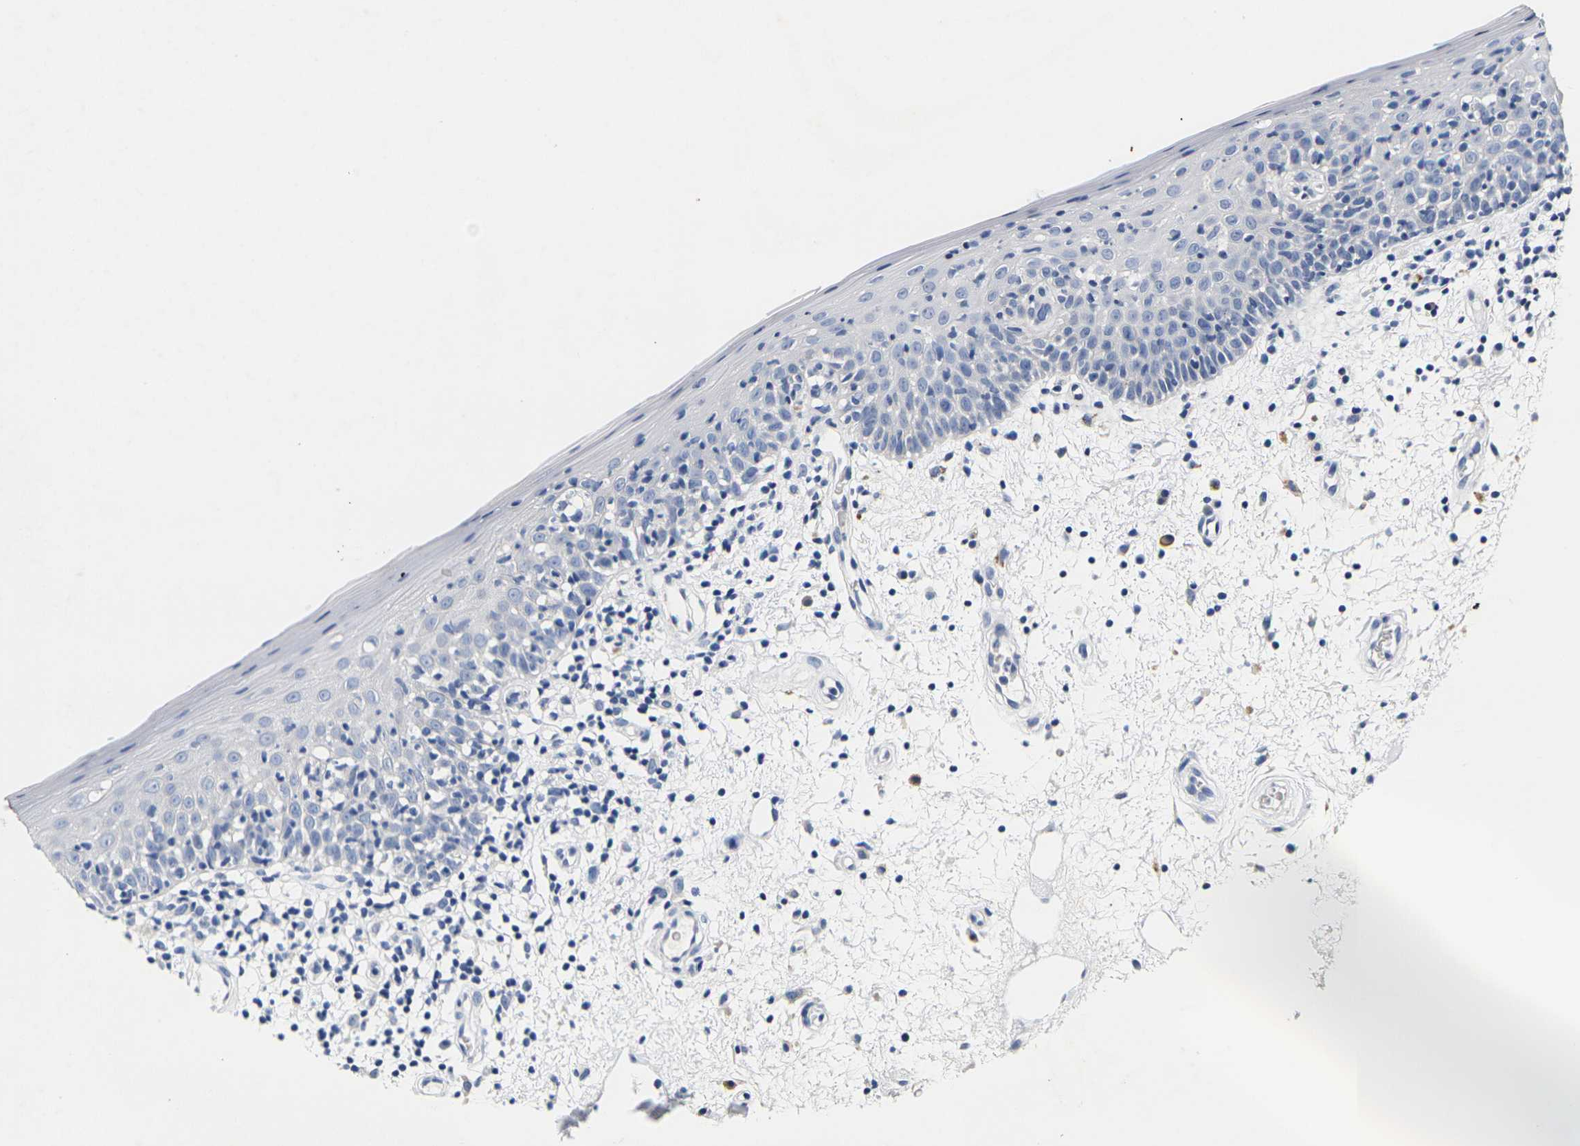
{"staining": {"intensity": "negative", "quantity": "none", "location": "none"}, "tissue": "oral mucosa", "cell_type": "Squamous epithelial cells", "image_type": "normal", "snomed": [{"axis": "morphology", "description": "Normal tissue, NOS"}, {"axis": "morphology", "description": "Squamous cell carcinoma, NOS"}, {"axis": "topography", "description": "Skeletal muscle"}, {"axis": "topography", "description": "Oral tissue"}, {"axis": "topography", "description": "Head-Neck"}], "caption": "Immunohistochemistry (IHC) of benign human oral mucosa exhibits no expression in squamous epithelial cells. (DAB (3,3'-diaminobenzidine) immunohistochemistry, high magnification).", "gene": "NOCT", "patient": {"sex": "male", "age": 71}}